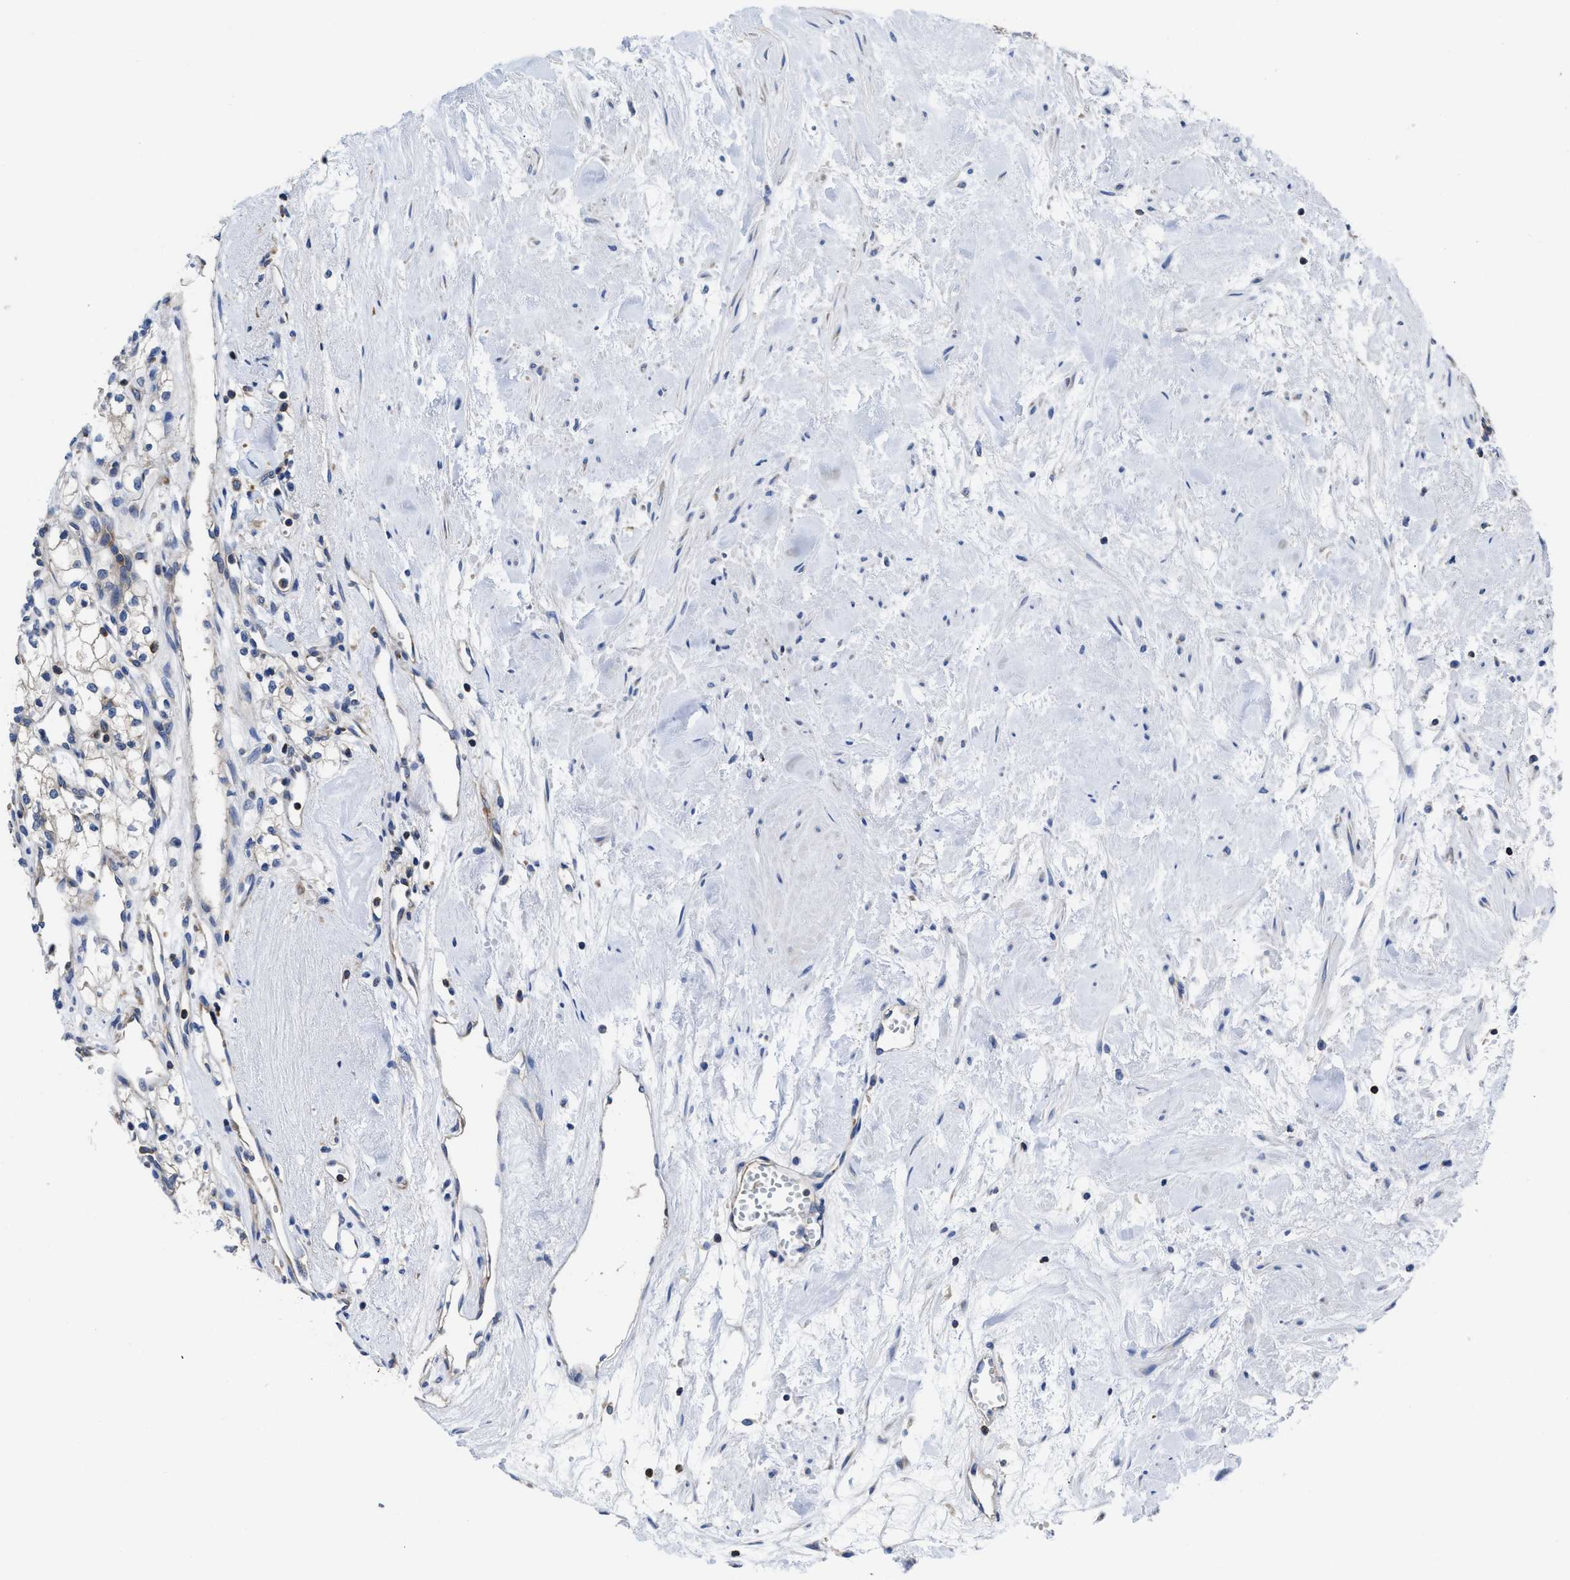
{"staining": {"intensity": "negative", "quantity": "none", "location": "none"}, "tissue": "renal cancer", "cell_type": "Tumor cells", "image_type": "cancer", "snomed": [{"axis": "morphology", "description": "Adenocarcinoma, NOS"}, {"axis": "topography", "description": "Kidney"}], "caption": "Tumor cells are negative for brown protein staining in renal adenocarcinoma. (Stains: DAB (3,3'-diaminobenzidine) immunohistochemistry with hematoxylin counter stain, Microscopy: brightfield microscopy at high magnification).", "gene": "YARS1", "patient": {"sex": "male", "age": 59}}